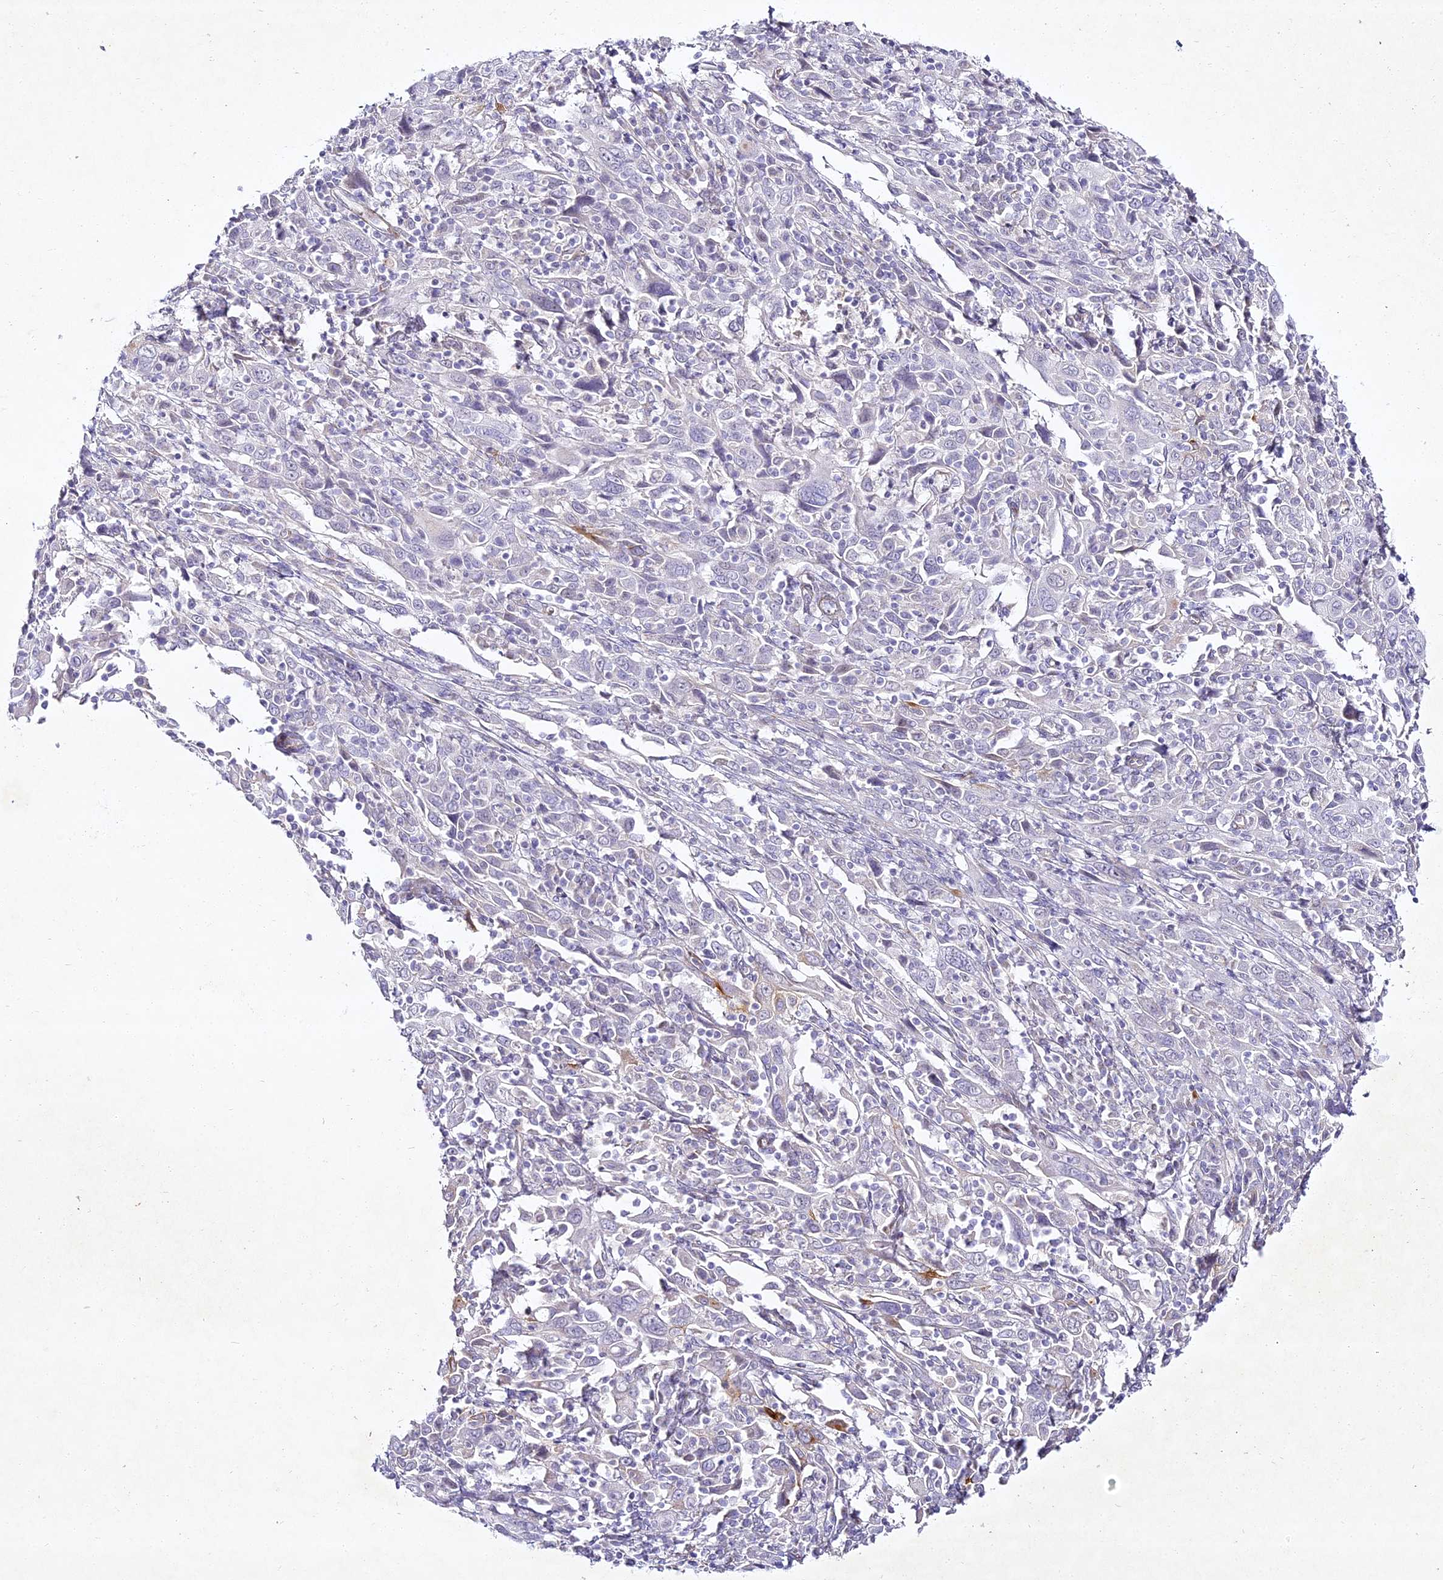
{"staining": {"intensity": "negative", "quantity": "none", "location": "none"}, "tissue": "cervical cancer", "cell_type": "Tumor cells", "image_type": "cancer", "snomed": [{"axis": "morphology", "description": "Squamous cell carcinoma, NOS"}, {"axis": "topography", "description": "Cervix"}], "caption": "Immunohistochemistry image of neoplastic tissue: cervical cancer stained with DAB exhibits no significant protein expression in tumor cells.", "gene": "ALPG", "patient": {"sex": "female", "age": 46}}